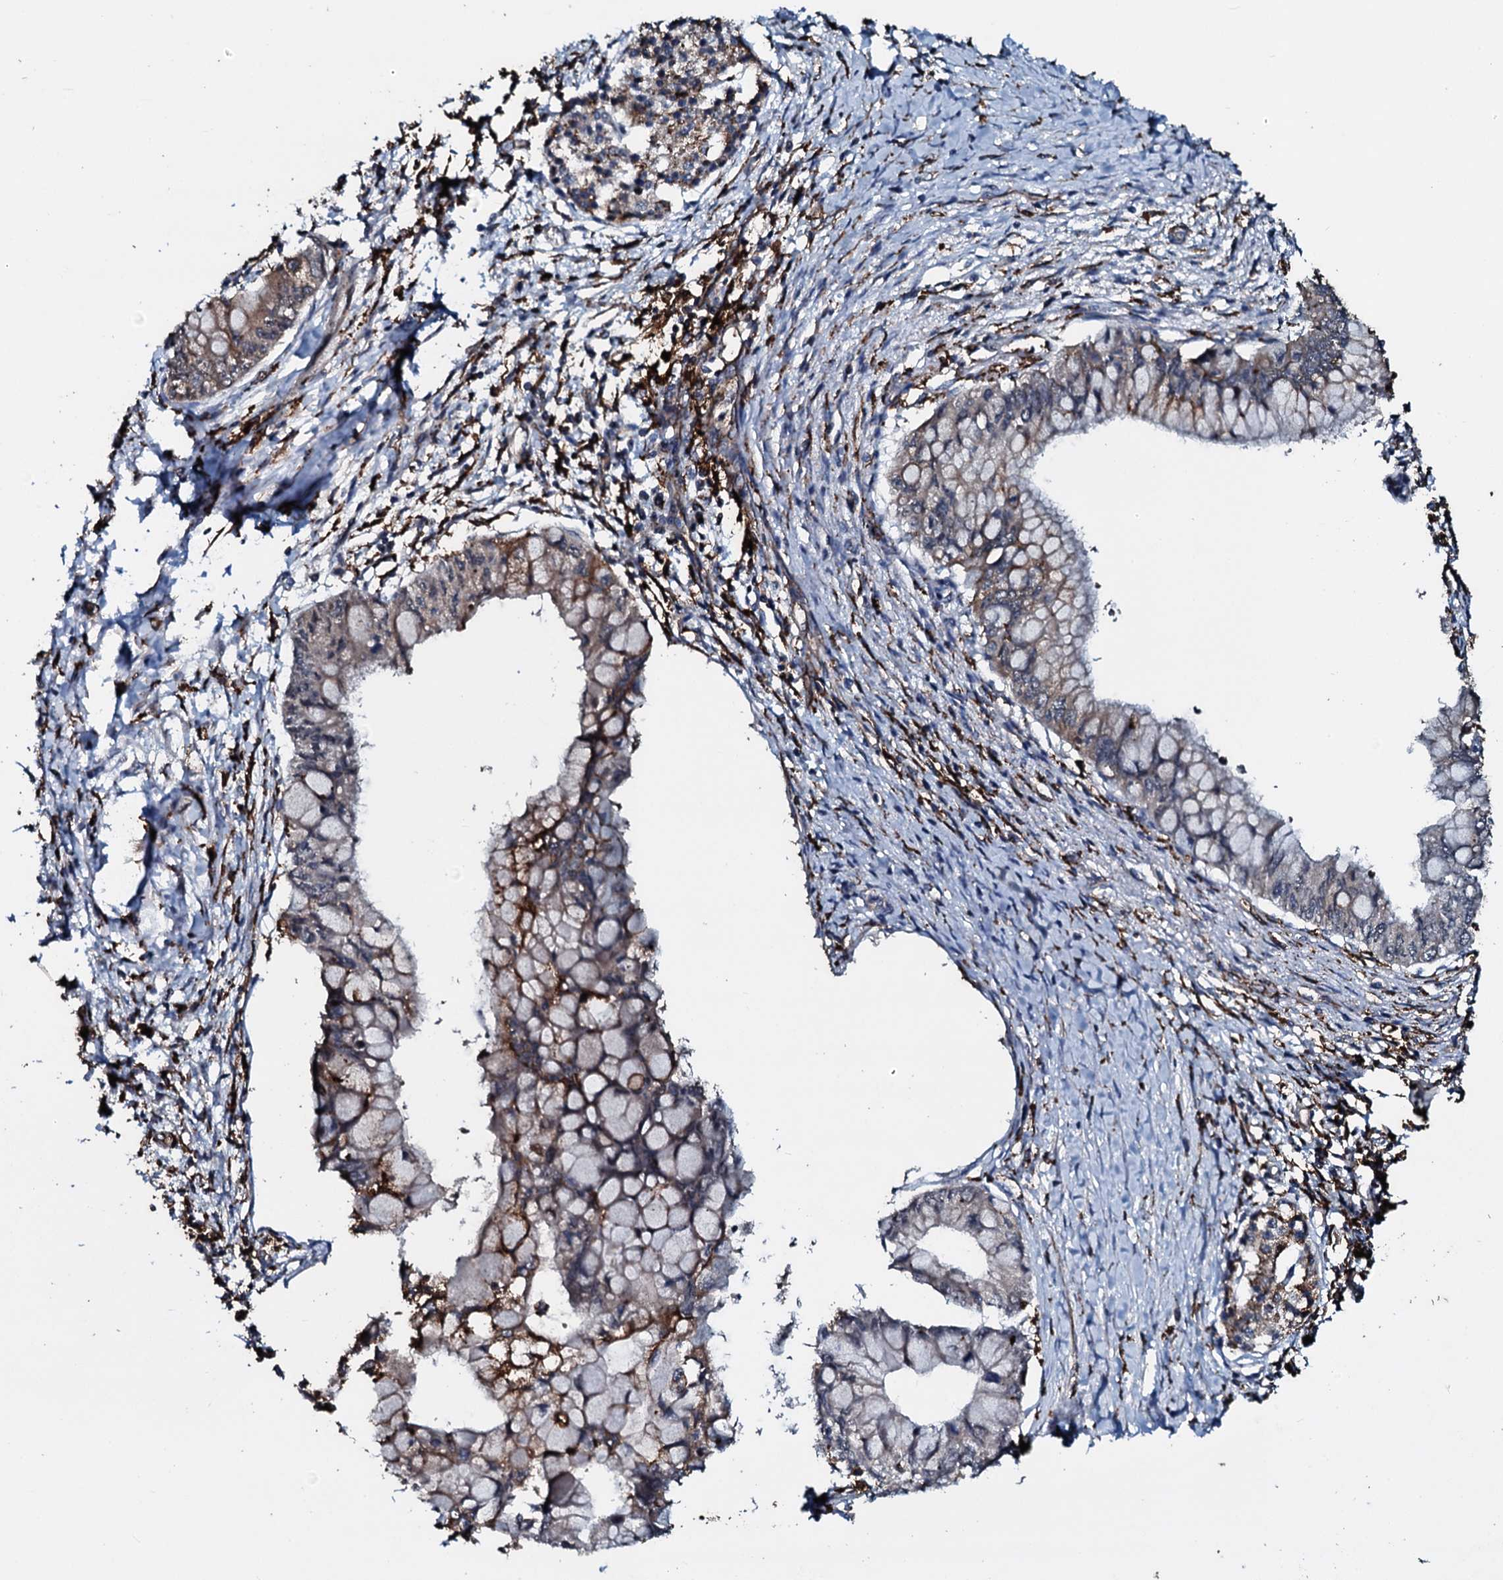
{"staining": {"intensity": "weak", "quantity": "<25%", "location": "cytoplasmic/membranous"}, "tissue": "pancreatic cancer", "cell_type": "Tumor cells", "image_type": "cancer", "snomed": [{"axis": "morphology", "description": "Adenocarcinoma, NOS"}, {"axis": "topography", "description": "Pancreas"}], "caption": "Pancreatic cancer (adenocarcinoma) was stained to show a protein in brown. There is no significant staining in tumor cells.", "gene": "TPGS2", "patient": {"sex": "male", "age": 48}}